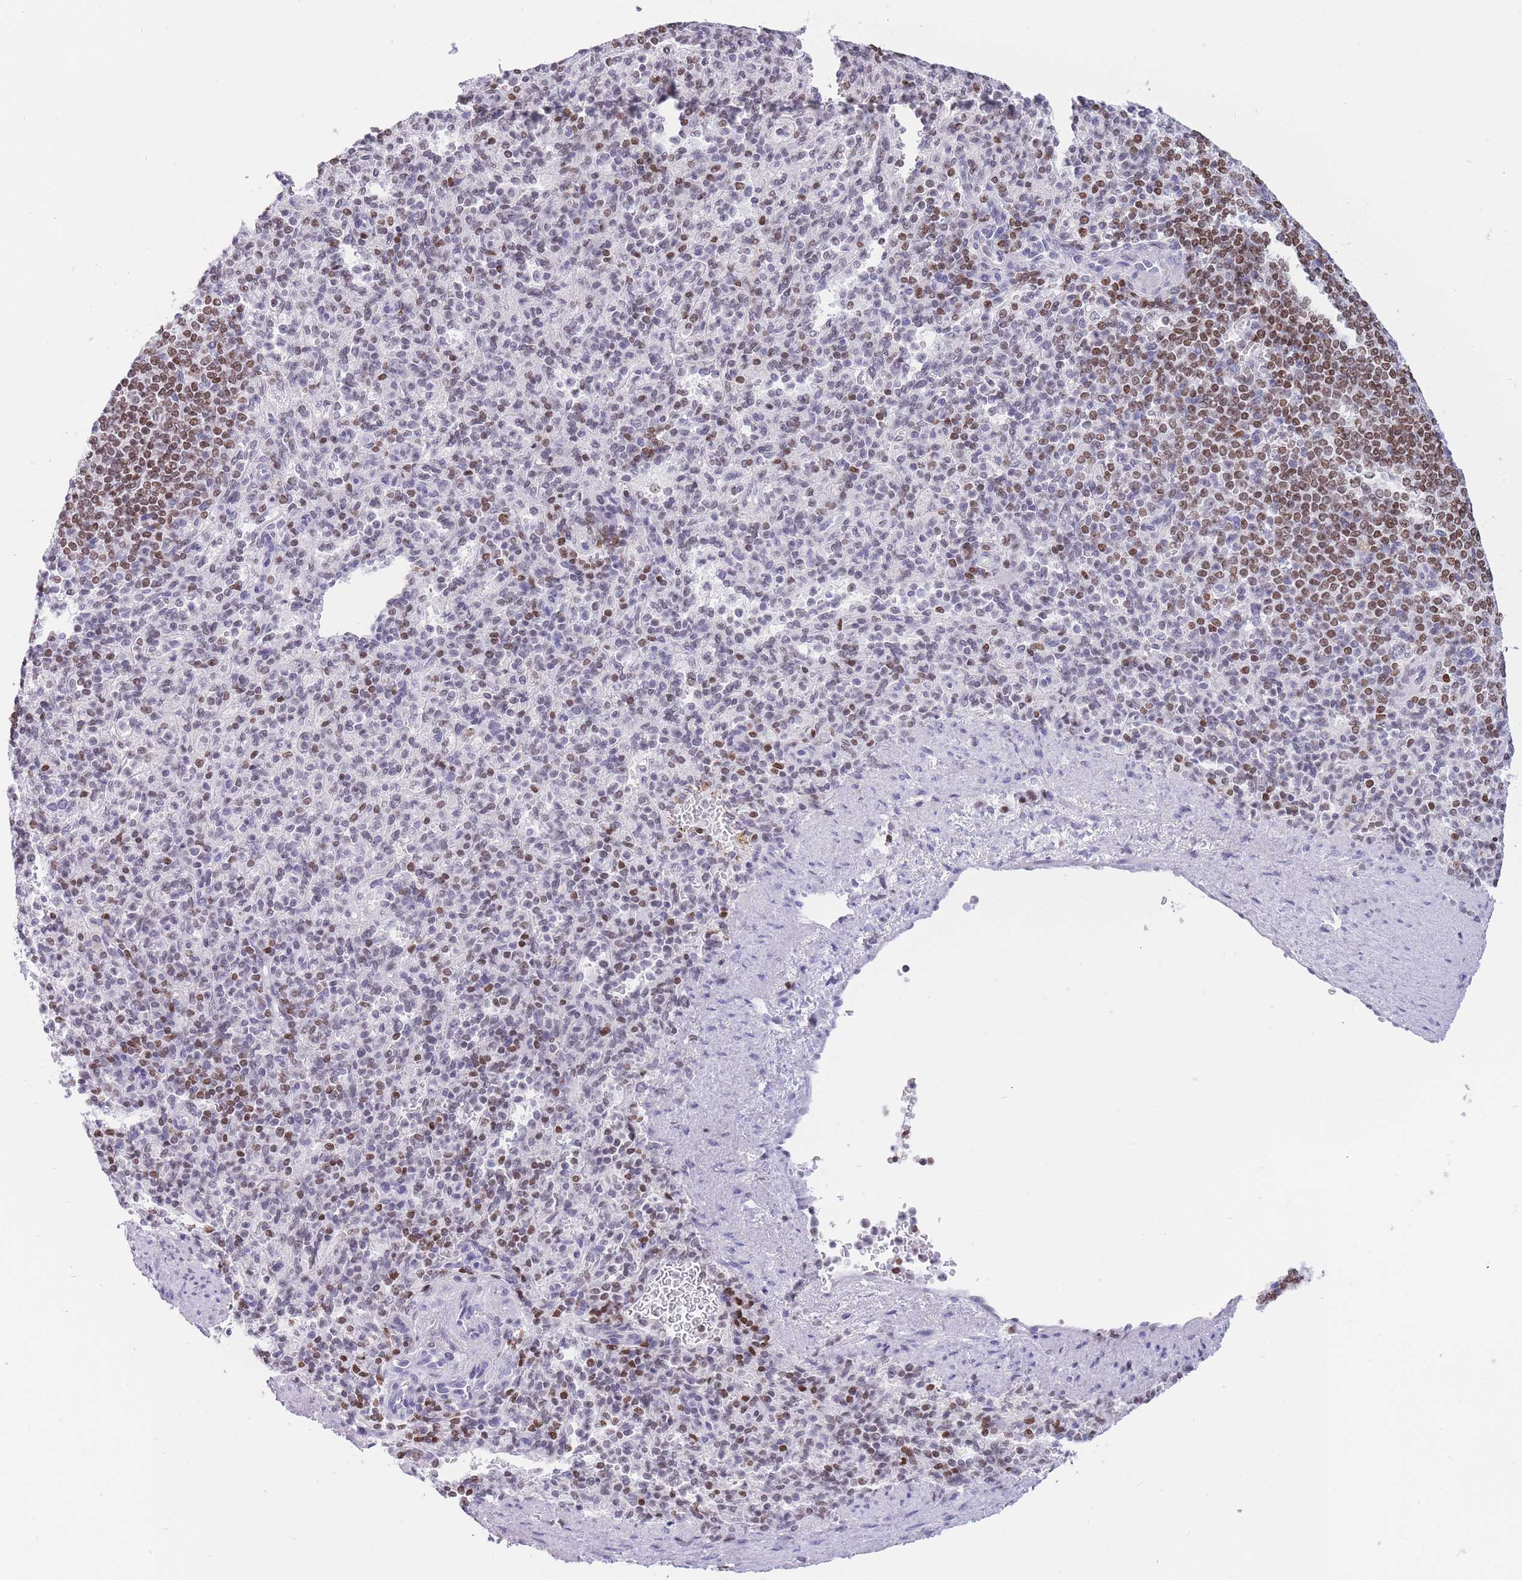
{"staining": {"intensity": "weak", "quantity": "25%-75%", "location": "nuclear"}, "tissue": "spleen", "cell_type": "Cells in red pulp", "image_type": "normal", "snomed": [{"axis": "morphology", "description": "Normal tissue, NOS"}, {"axis": "topography", "description": "Spleen"}], "caption": "Normal spleen demonstrates weak nuclear expression in approximately 25%-75% of cells in red pulp.", "gene": "HMGN1", "patient": {"sex": "female", "age": 74}}